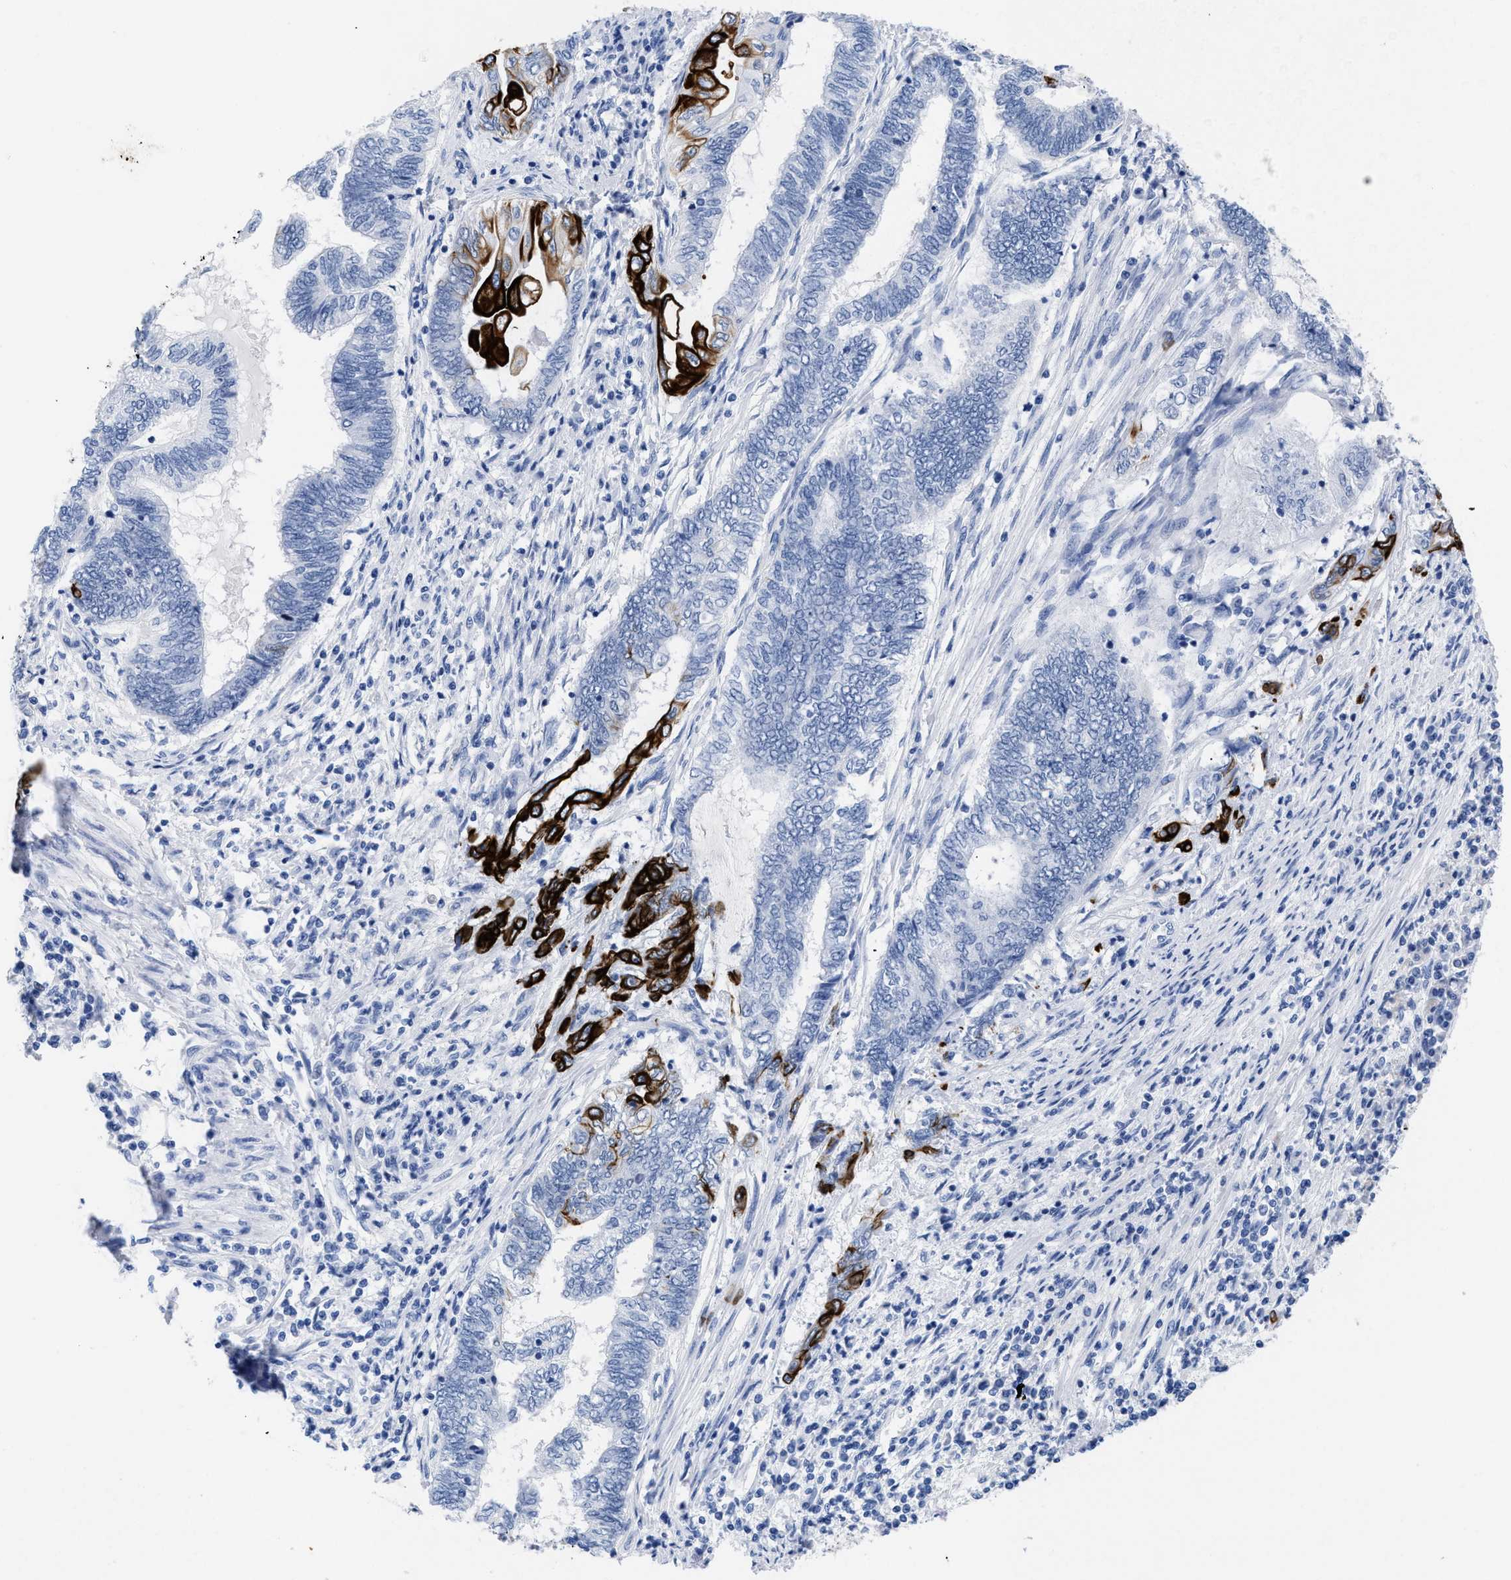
{"staining": {"intensity": "strong", "quantity": "<25%", "location": "cytoplasmic/membranous"}, "tissue": "endometrial cancer", "cell_type": "Tumor cells", "image_type": "cancer", "snomed": [{"axis": "morphology", "description": "Adenocarcinoma, NOS"}, {"axis": "topography", "description": "Uterus"}, {"axis": "topography", "description": "Endometrium"}], "caption": "Tumor cells demonstrate strong cytoplasmic/membranous staining in about <25% of cells in adenocarcinoma (endometrial).", "gene": "DUSP26", "patient": {"sex": "female", "age": 70}}